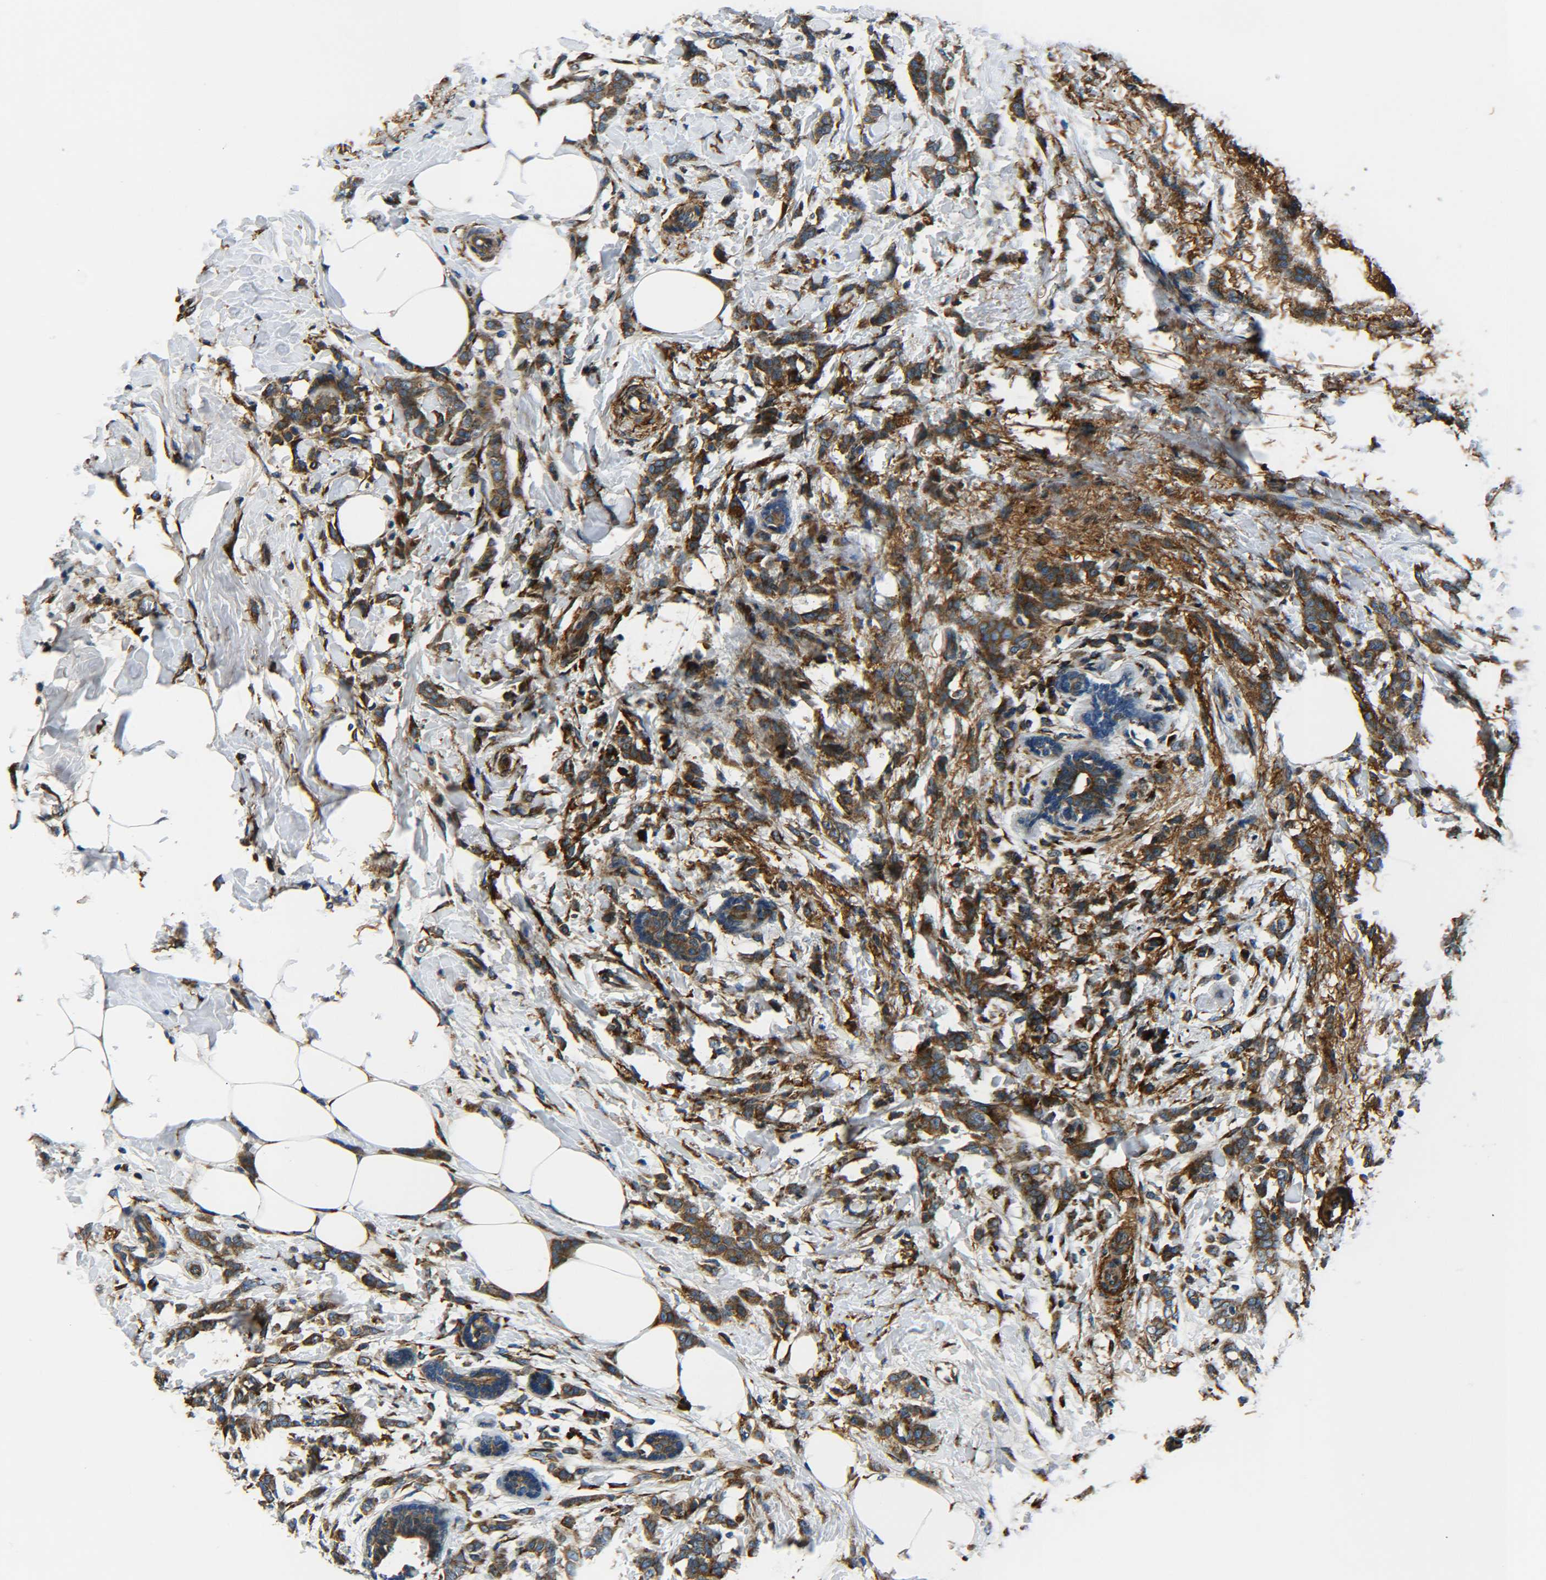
{"staining": {"intensity": "moderate", "quantity": ">75%", "location": "cytoplasmic/membranous"}, "tissue": "breast cancer", "cell_type": "Tumor cells", "image_type": "cancer", "snomed": [{"axis": "morphology", "description": "Lobular carcinoma, in situ"}, {"axis": "morphology", "description": "Lobular carcinoma"}, {"axis": "topography", "description": "Breast"}], "caption": "Moderate cytoplasmic/membranous protein expression is seen in approximately >75% of tumor cells in lobular carcinoma in situ (breast).", "gene": "PREB", "patient": {"sex": "female", "age": 41}}